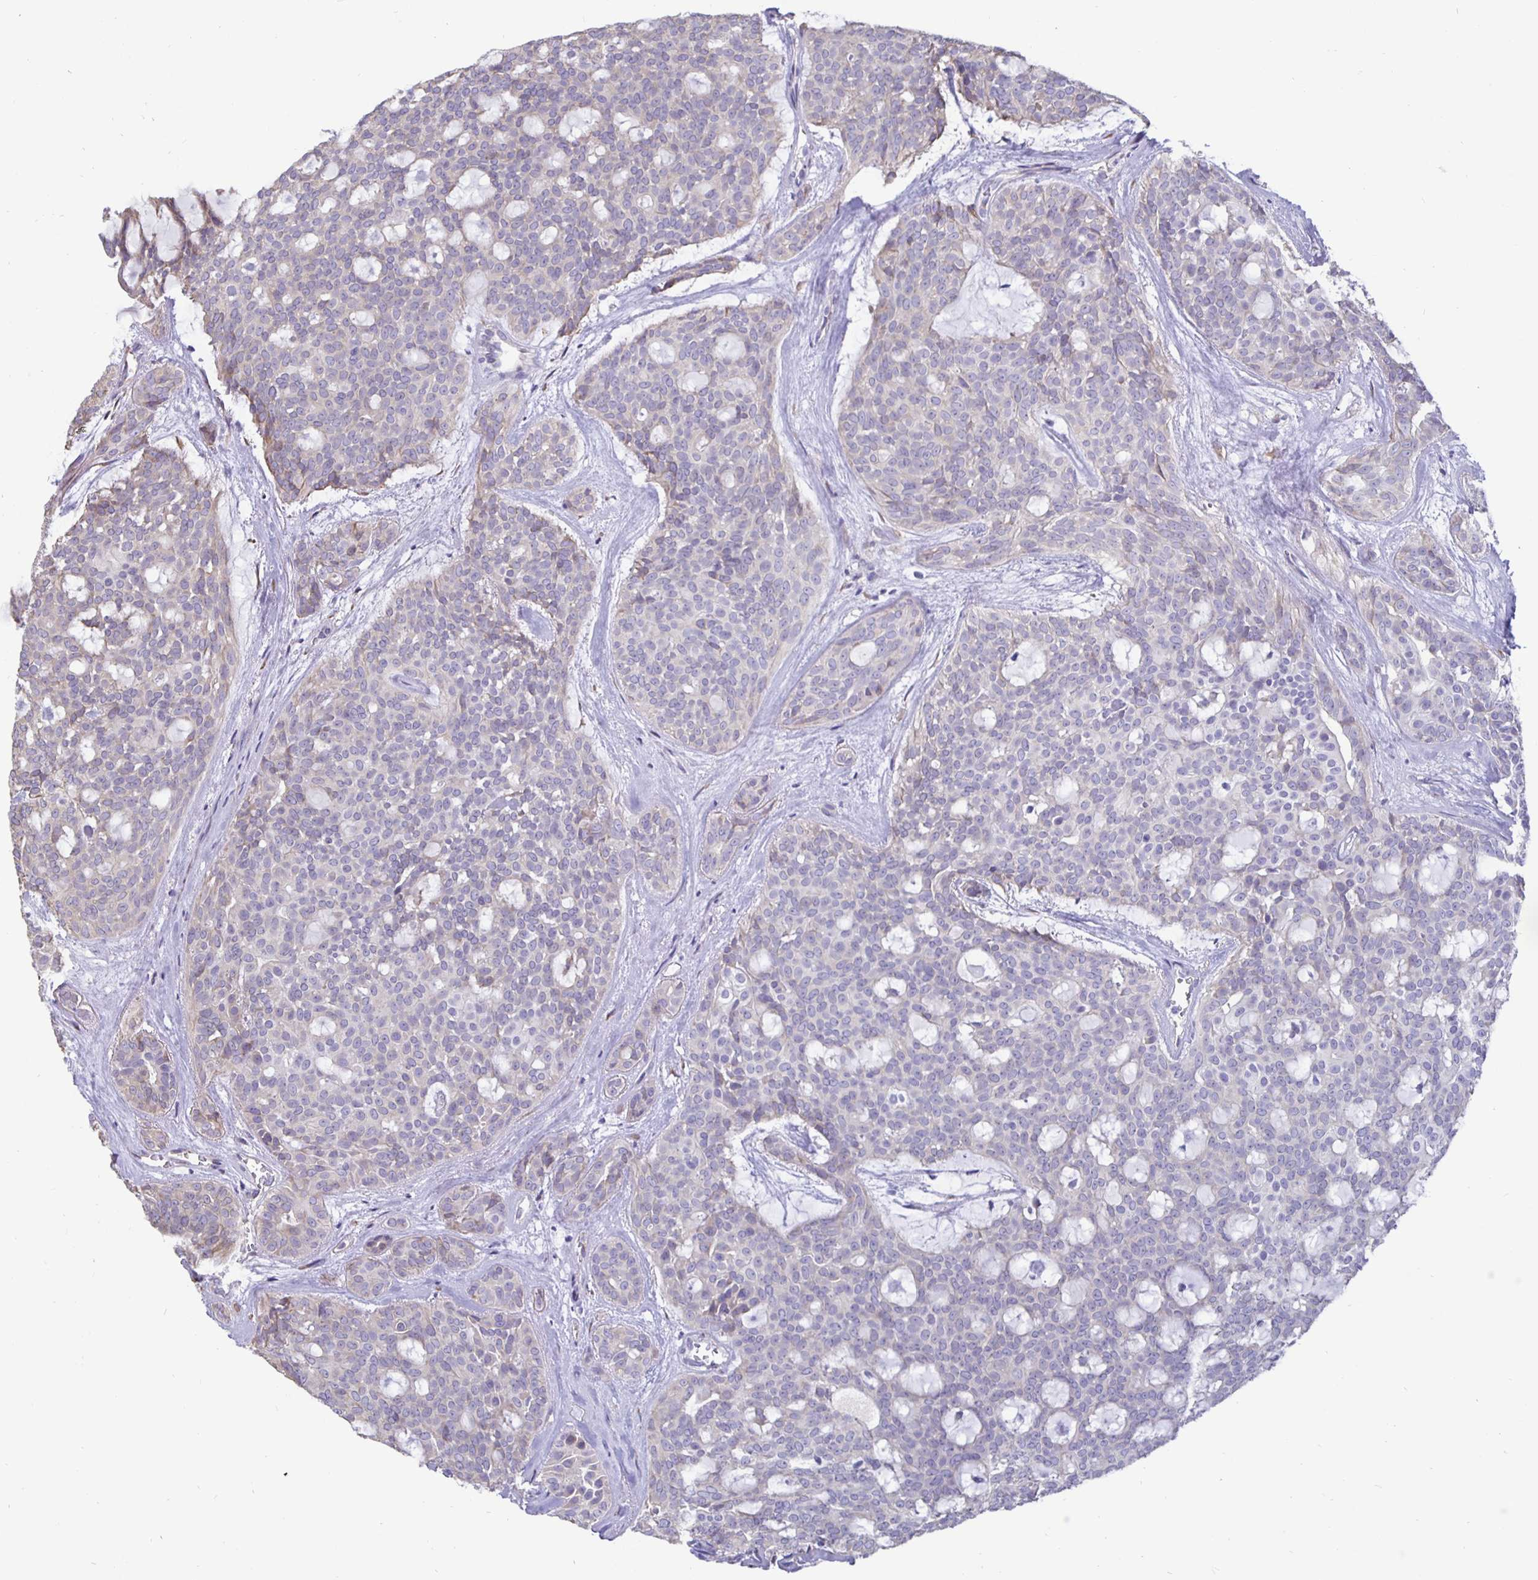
{"staining": {"intensity": "negative", "quantity": "none", "location": "none"}, "tissue": "head and neck cancer", "cell_type": "Tumor cells", "image_type": "cancer", "snomed": [{"axis": "morphology", "description": "Adenocarcinoma, NOS"}, {"axis": "topography", "description": "Head-Neck"}], "caption": "Immunohistochemistry (IHC) of head and neck cancer (adenocarcinoma) demonstrates no staining in tumor cells.", "gene": "DNAI2", "patient": {"sex": "male", "age": 66}}